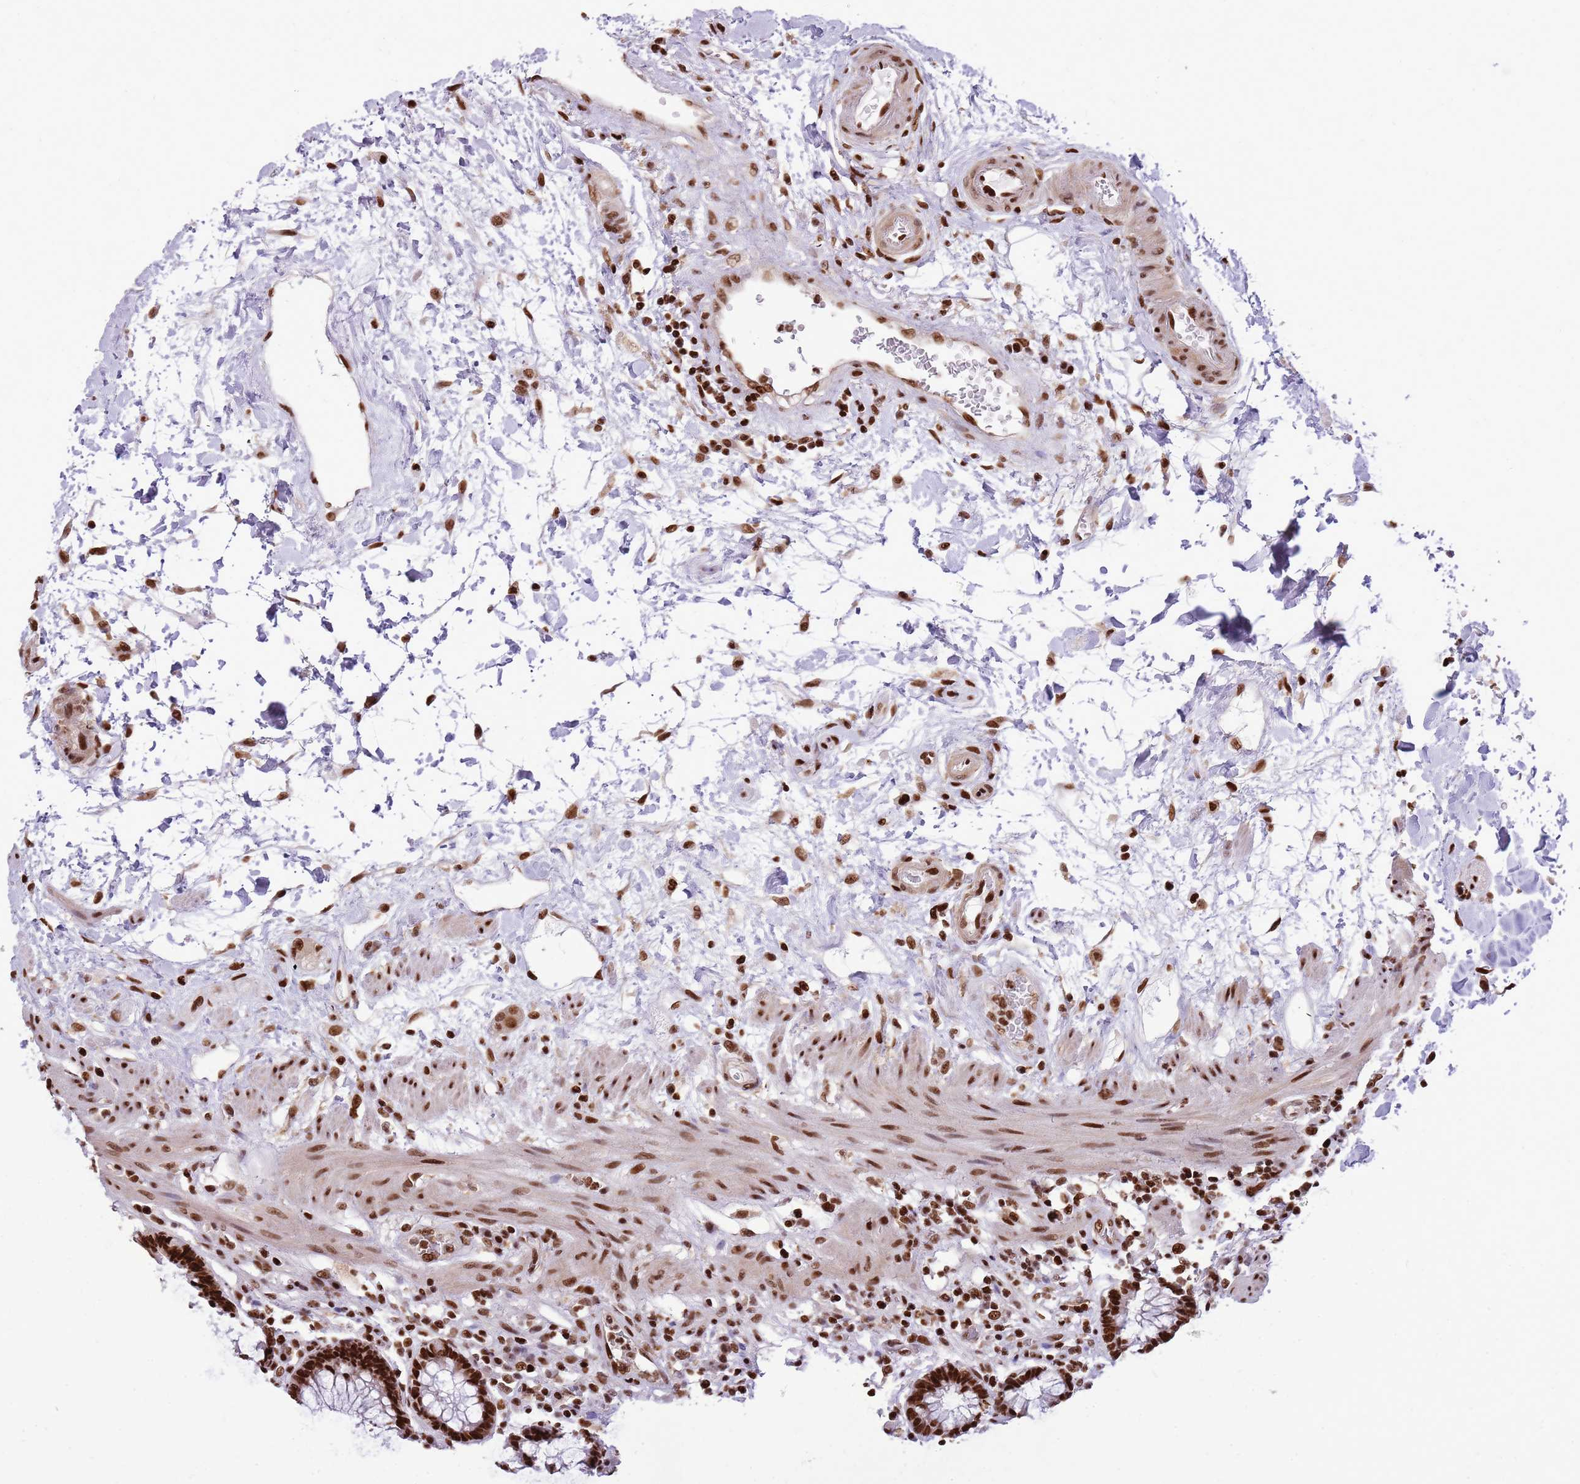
{"staining": {"intensity": "strong", "quantity": ">75%", "location": "nuclear"}, "tissue": "rectum", "cell_type": "Glandular cells", "image_type": "normal", "snomed": [{"axis": "morphology", "description": "Normal tissue, NOS"}, {"axis": "topography", "description": "Rectum"}], "caption": "An image of human rectum stained for a protein exhibits strong nuclear brown staining in glandular cells. (DAB (3,3'-diaminobenzidine) = brown stain, brightfield microscopy at high magnification).", "gene": "WASHC4", "patient": {"sex": "male", "age": 64}}